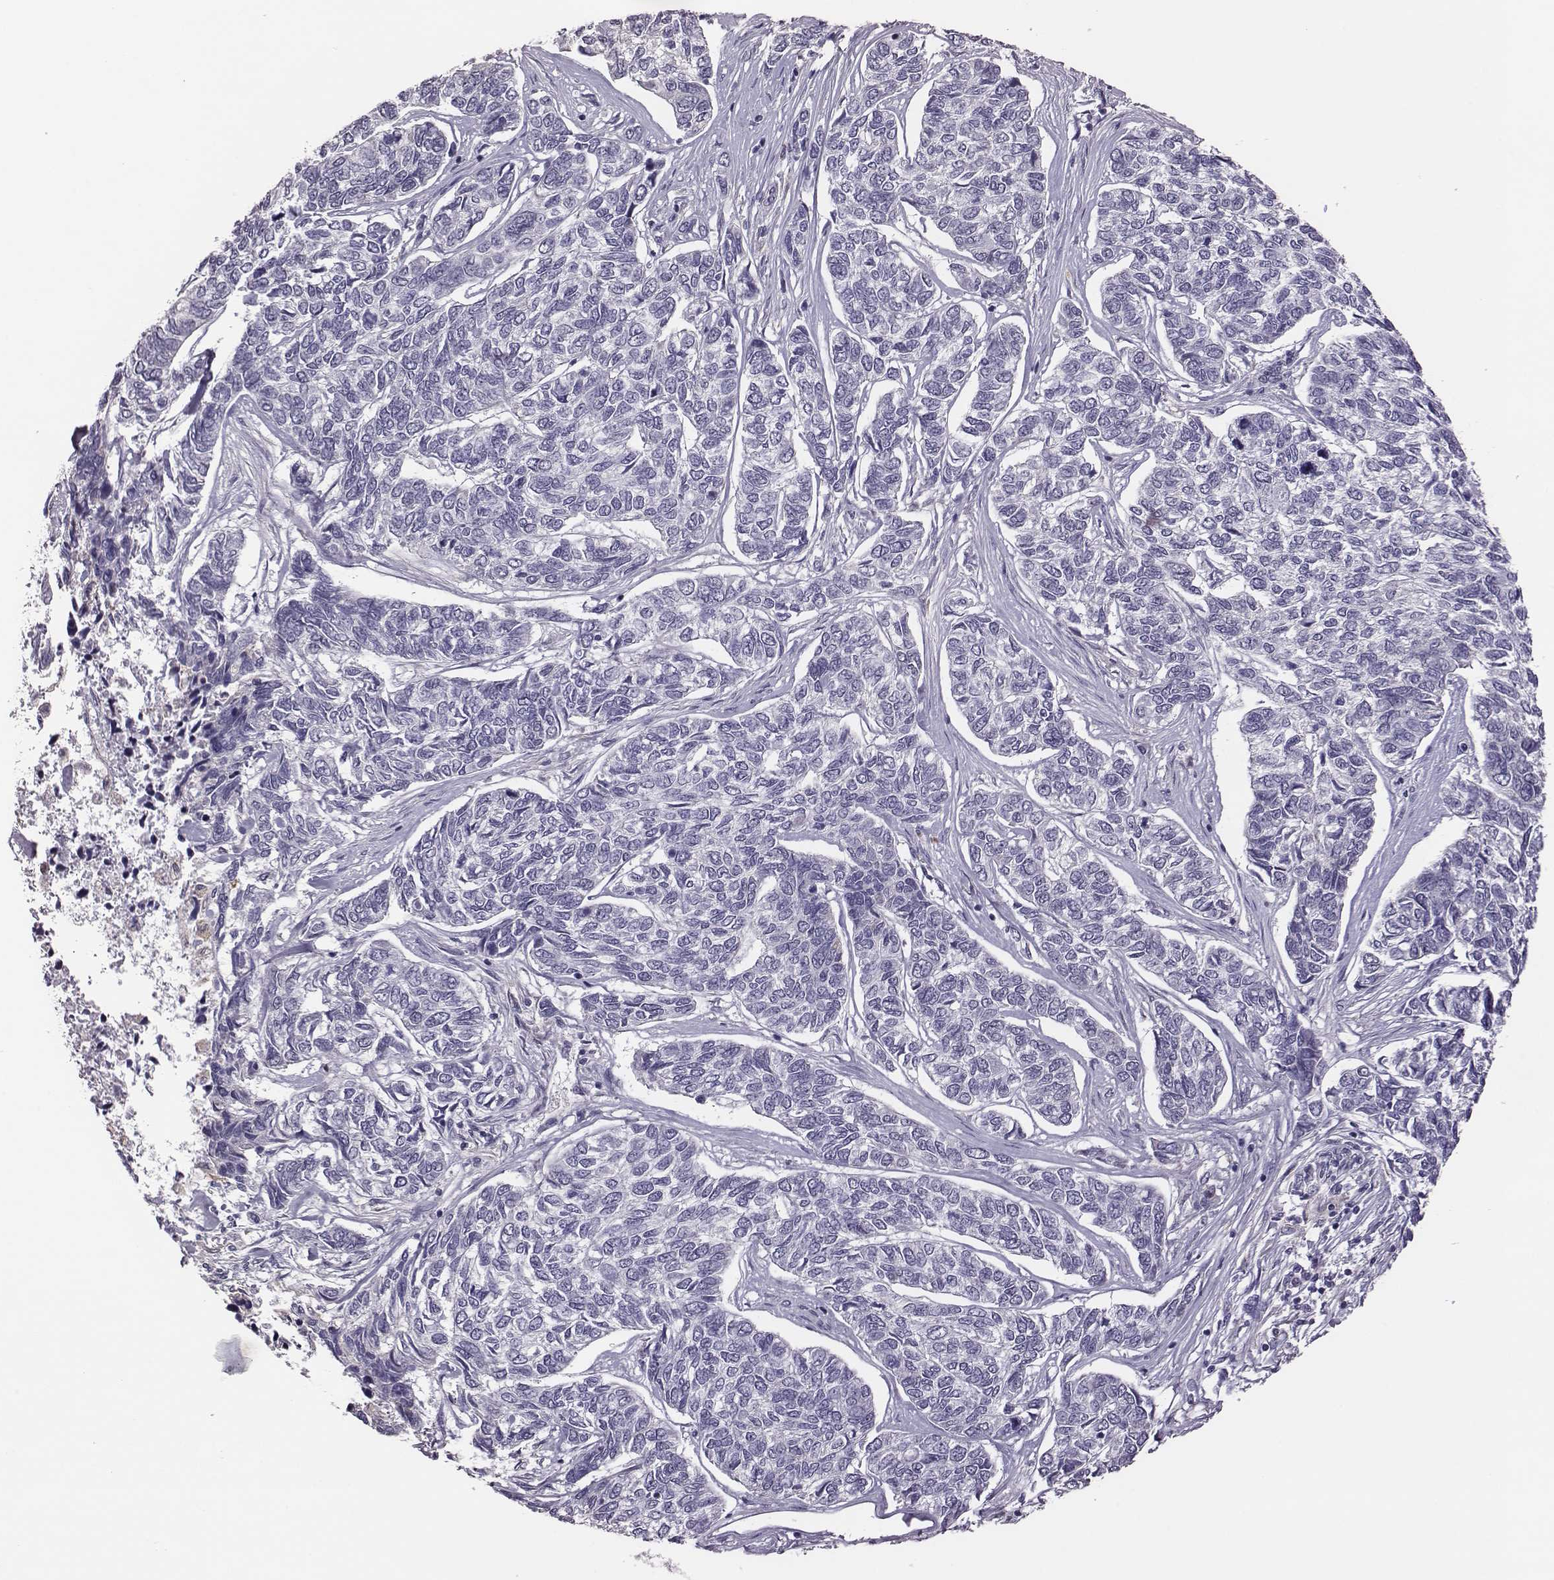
{"staining": {"intensity": "negative", "quantity": "none", "location": "none"}, "tissue": "skin cancer", "cell_type": "Tumor cells", "image_type": "cancer", "snomed": [{"axis": "morphology", "description": "Basal cell carcinoma"}, {"axis": "topography", "description": "Skin"}], "caption": "Skin cancer was stained to show a protein in brown. There is no significant positivity in tumor cells.", "gene": "KMO", "patient": {"sex": "female", "age": 65}}